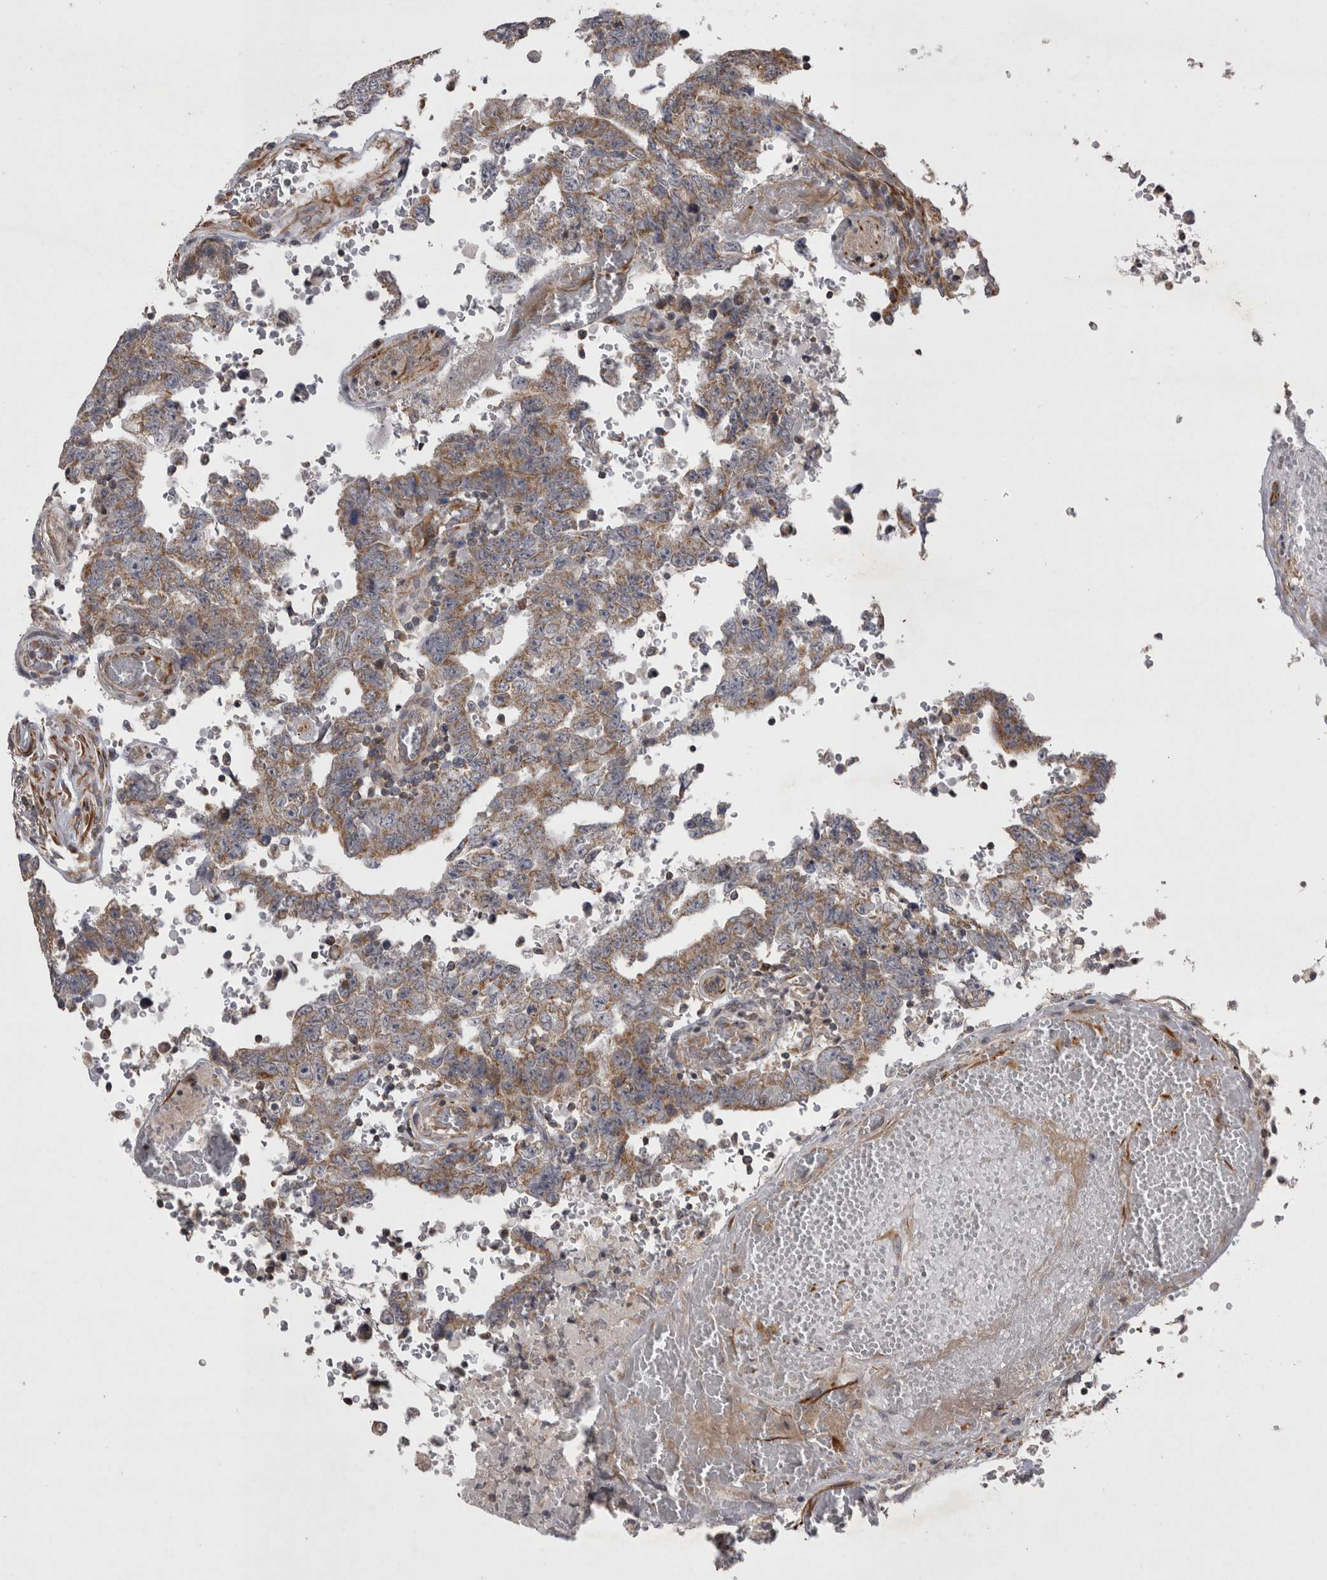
{"staining": {"intensity": "weak", "quantity": ">75%", "location": "cytoplasmic/membranous"}, "tissue": "testis cancer", "cell_type": "Tumor cells", "image_type": "cancer", "snomed": [{"axis": "morphology", "description": "Carcinoma, Embryonal, NOS"}, {"axis": "topography", "description": "Testis"}], "caption": "Testis cancer (embryonal carcinoma) was stained to show a protein in brown. There is low levels of weak cytoplasmic/membranous expression in approximately >75% of tumor cells. (Stains: DAB in brown, nuclei in blue, Microscopy: brightfield microscopy at high magnification).", "gene": "TSPOAP1", "patient": {"sex": "male", "age": 26}}